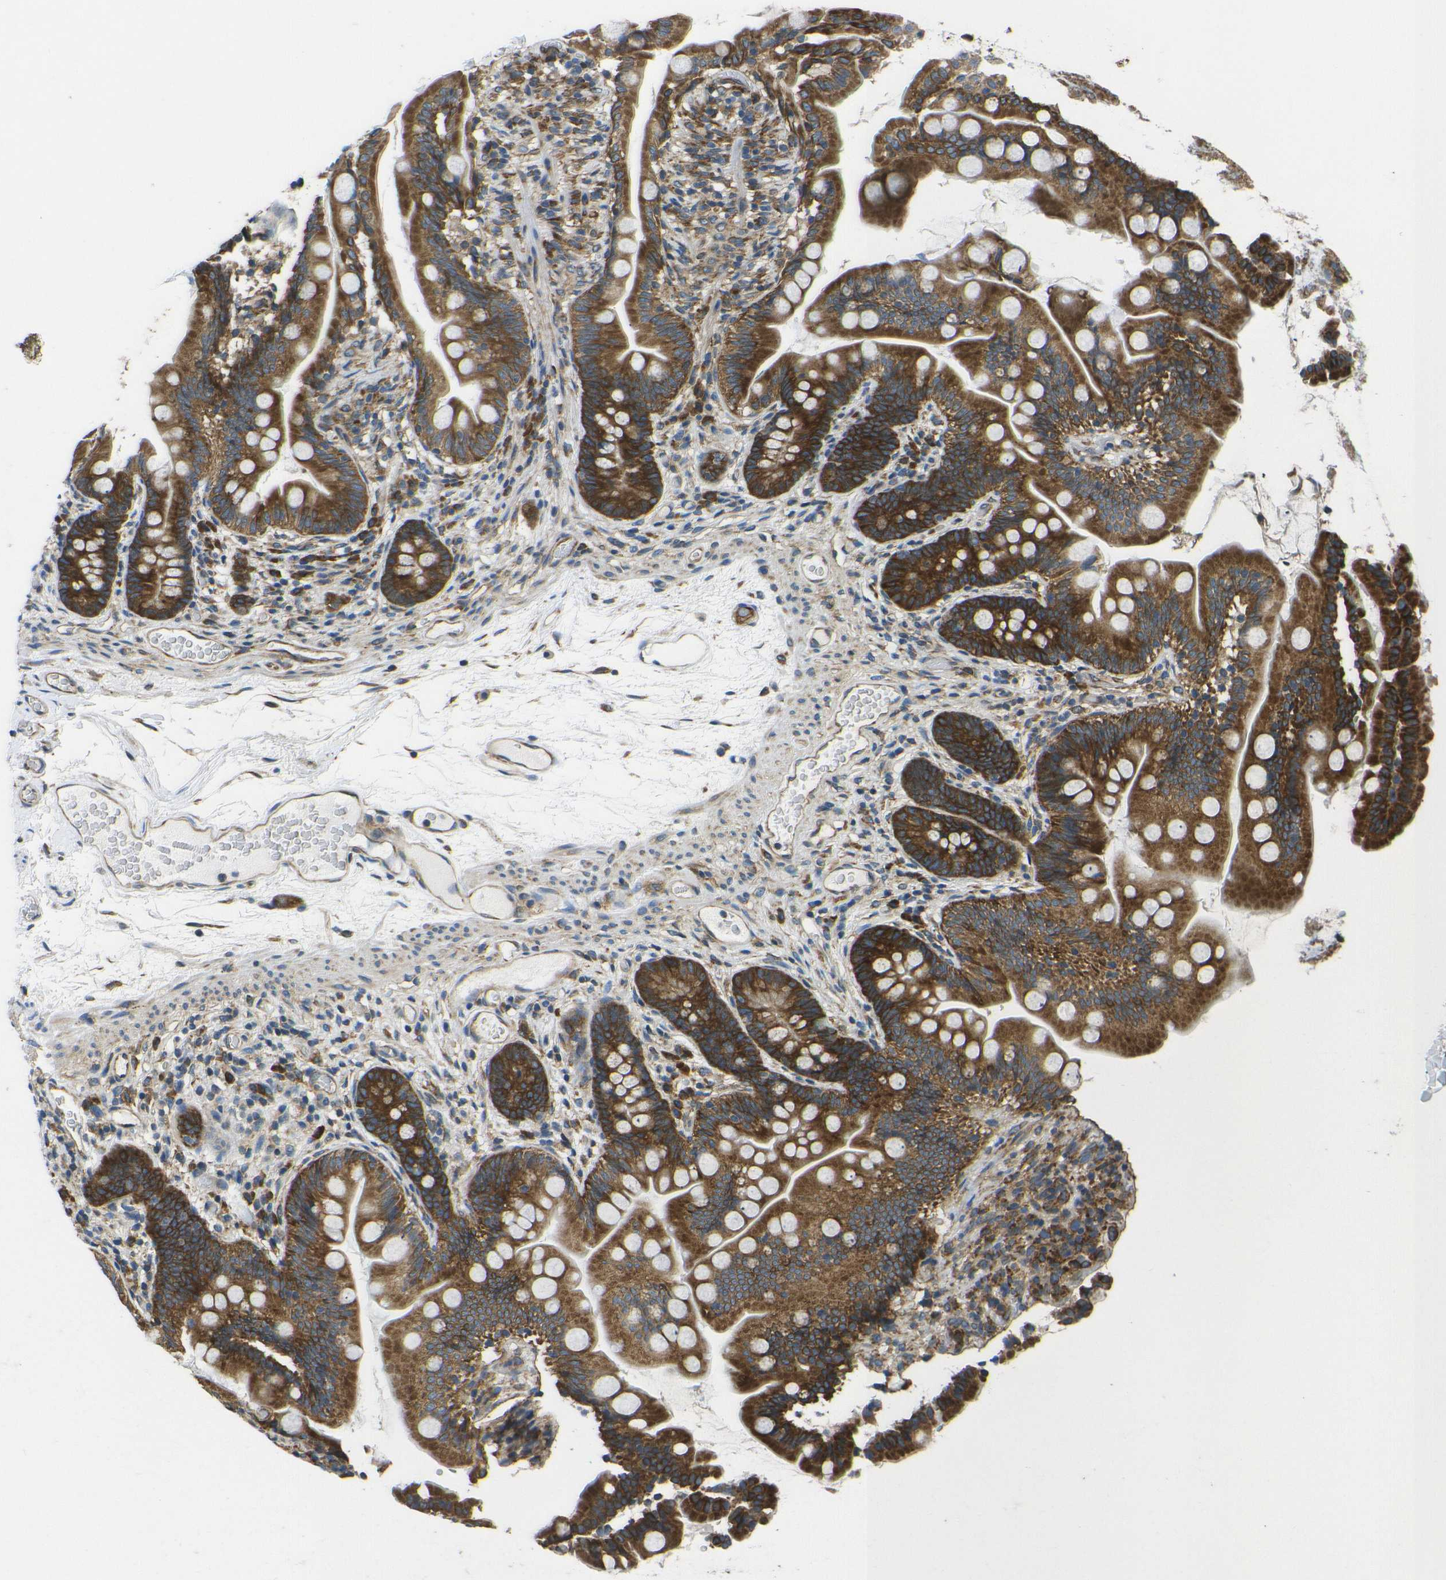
{"staining": {"intensity": "strong", "quantity": ">75%", "location": "cytoplasmic/membranous"}, "tissue": "small intestine", "cell_type": "Glandular cells", "image_type": "normal", "snomed": [{"axis": "morphology", "description": "Normal tissue, NOS"}, {"axis": "topography", "description": "Small intestine"}], "caption": "Brown immunohistochemical staining in benign human small intestine shows strong cytoplasmic/membranous staining in about >75% of glandular cells.", "gene": "RPSA", "patient": {"sex": "female", "age": 56}}